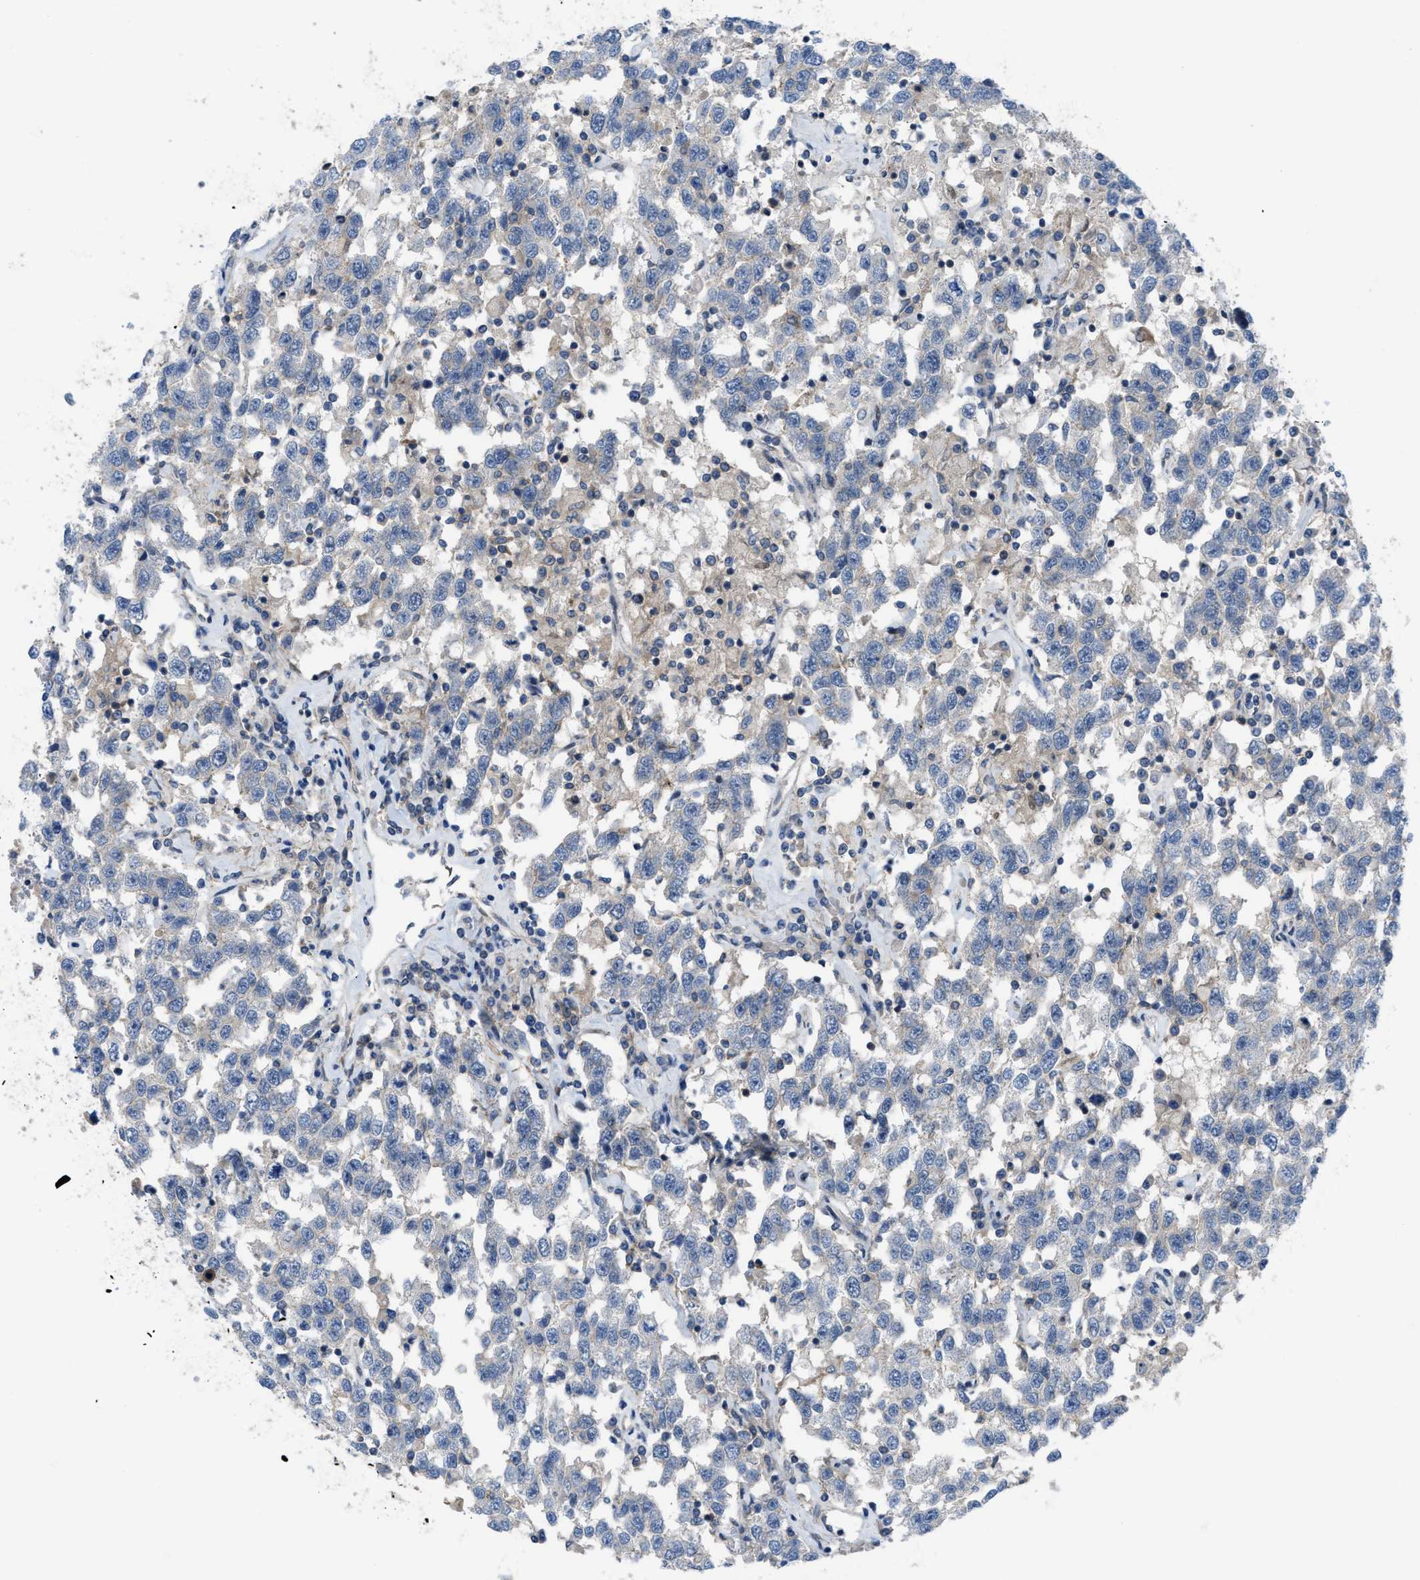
{"staining": {"intensity": "negative", "quantity": "none", "location": "none"}, "tissue": "testis cancer", "cell_type": "Tumor cells", "image_type": "cancer", "snomed": [{"axis": "morphology", "description": "Seminoma, NOS"}, {"axis": "topography", "description": "Testis"}], "caption": "Tumor cells show no significant positivity in testis cancer.", "gene": "MYO18A", "patient": {"sex": "male", "age": 41}}